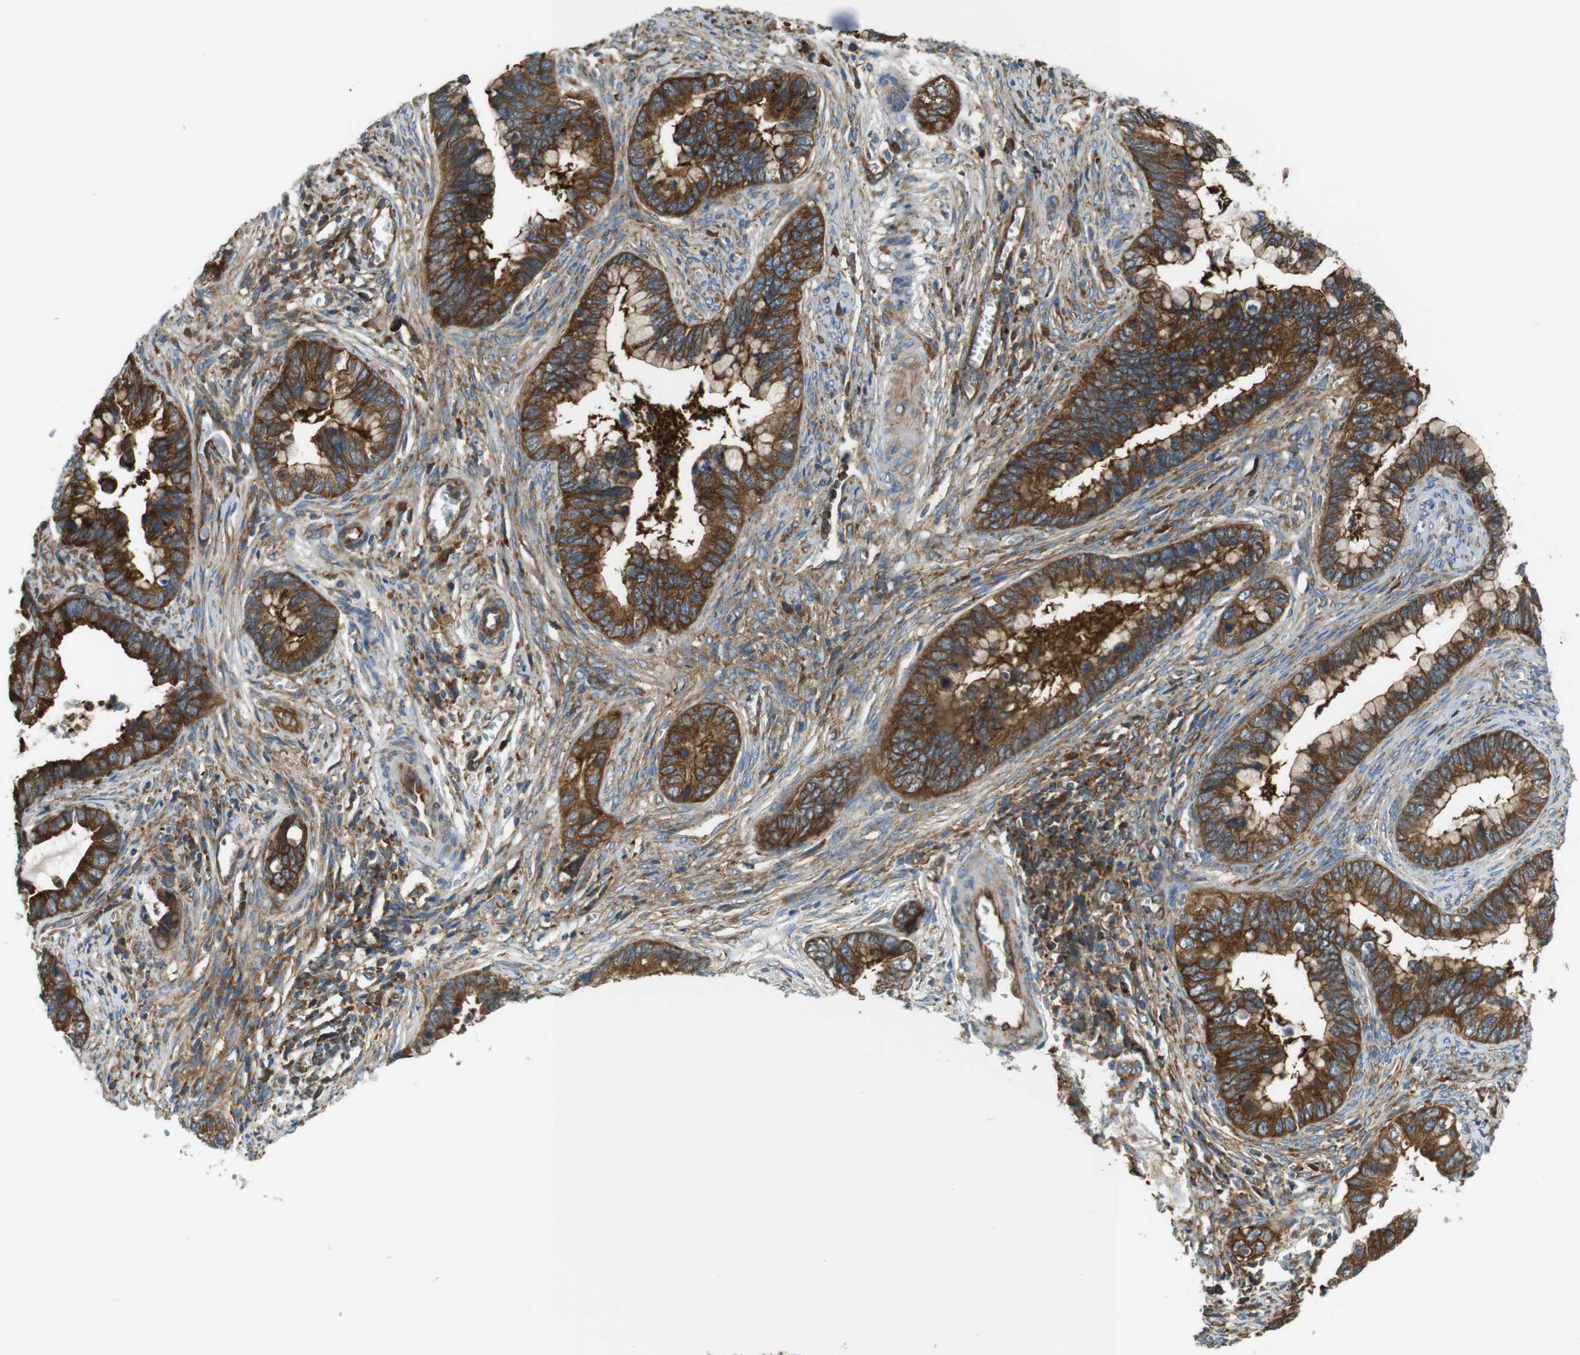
{"staining": {"intensity": "strong", "quantity": ">75%", "location": "cytoplasmic/membranous"}, "tissue": "cervical cancer", "cell_type": "Tumor cells", "image_type": "cancer", "snomed": [{"axis": "morphology", "description": "Adenocarcinoma, NOS"}, {"axis": "topography", "description": "Cervix"}], "caption": "Cervical cancer (adenocarcinoma) stained with DAB immunohistochemistry exhibits high levels of strong cytoplasmic/membranous expression in approximately >75% of tumor cells.", "gene": "TSC1", "patient": {"sex": "female", "age": 44}}